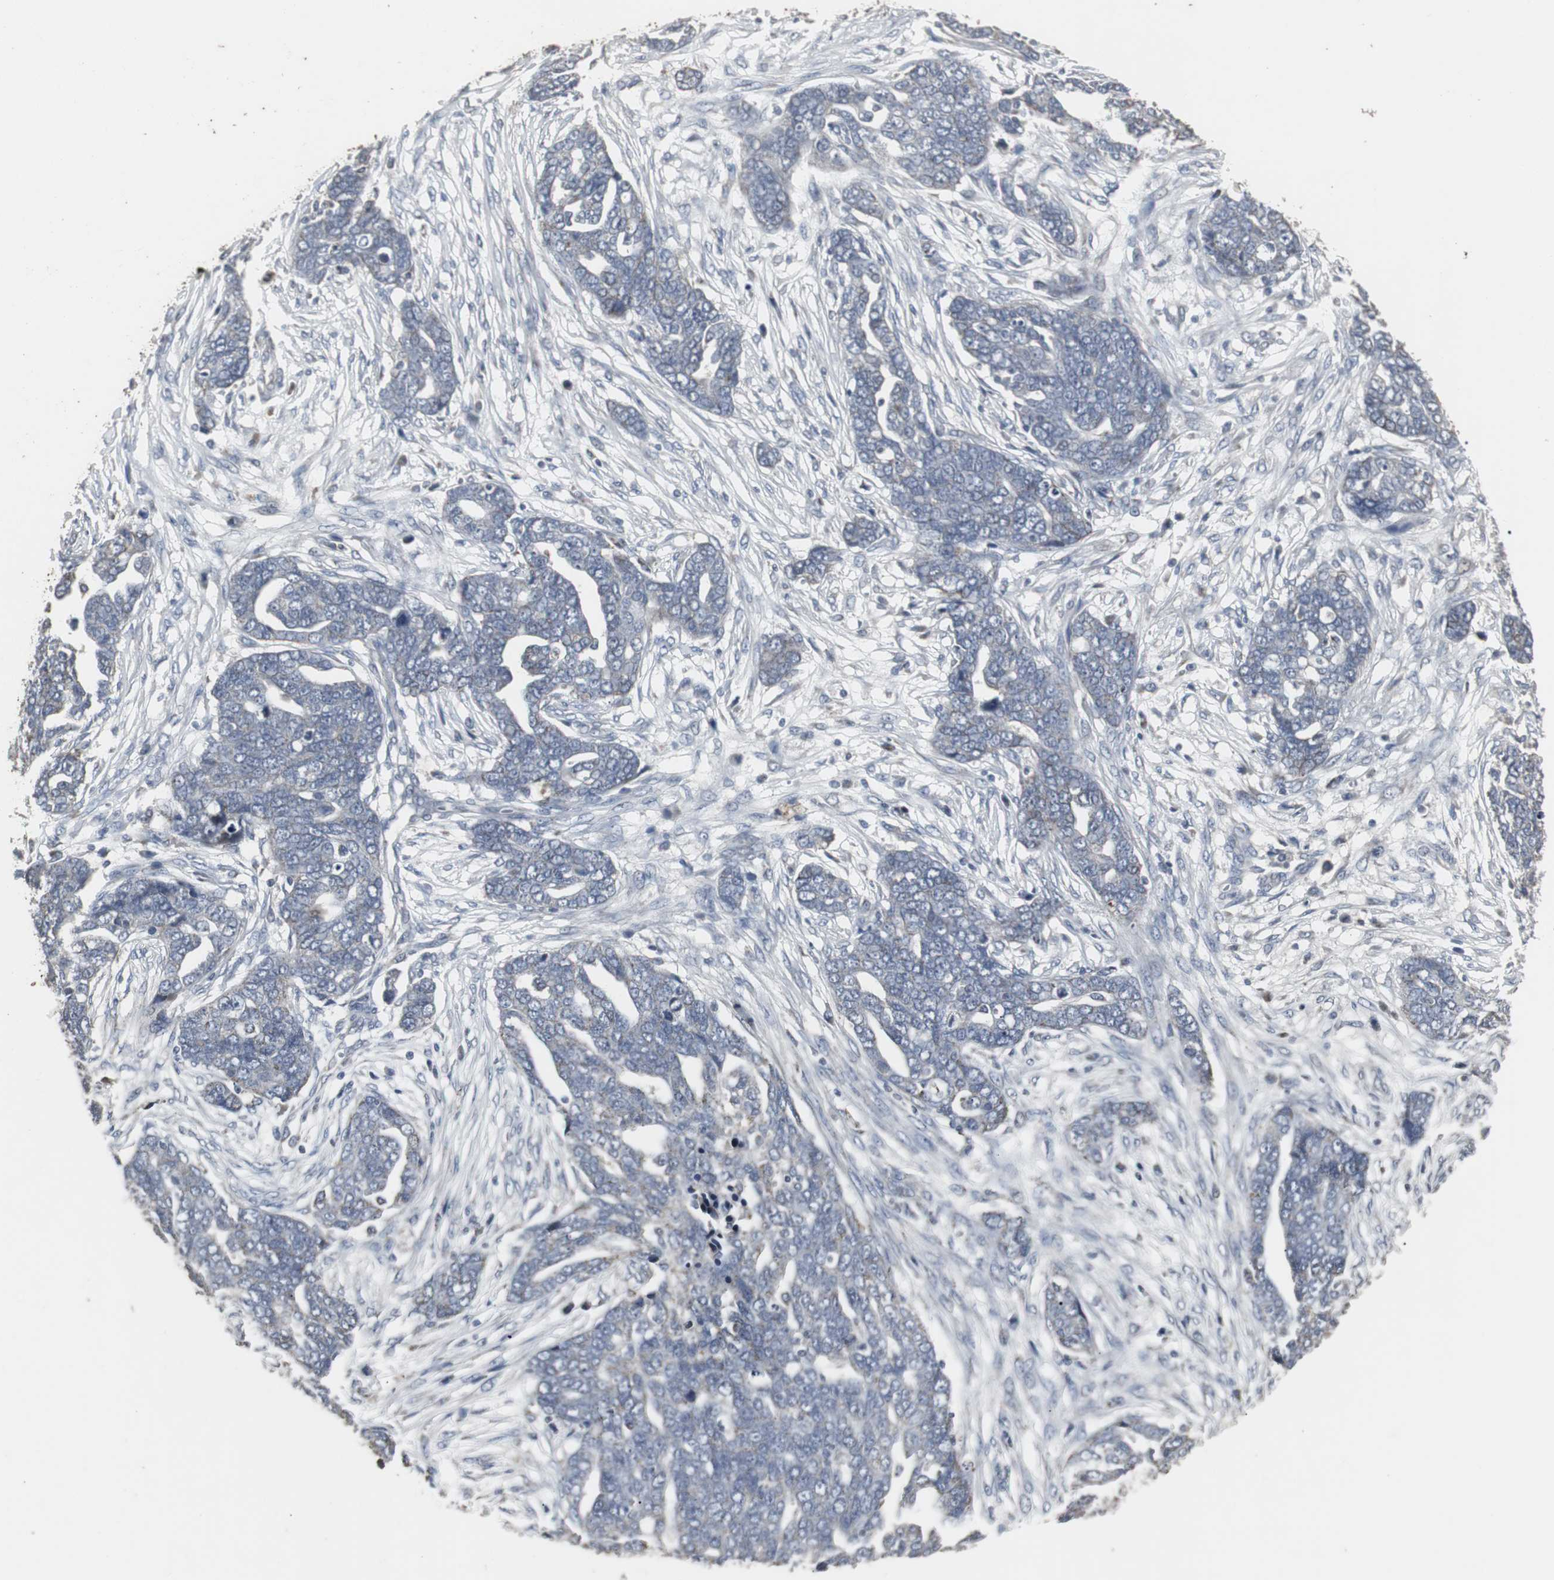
{"staining": {"intensity": "negative", "quantity": "none", "location": "none"}, "tissue": "ovarian cancer", "cell_type": "Tumor cells", "image_type": "cancer", "snomed": [{"axis": "morphology", "description": "Normal tissue, NOS"}, {"axis": "morphology", "description": "Cystadenocarcinoma, serous, NOS"}, {"axis": "topography", "description": "Fallopian tube"}, {"axis": "topography", "description": "Ovary"}], "caption": "Human serous cystadenocarcinoma (ovarian) stained for a protein using immunohistochemistry exhibits no positivity in tumor cells.", "gene": "ACAA1", "patient": {"sex": "female", "age": 56}}